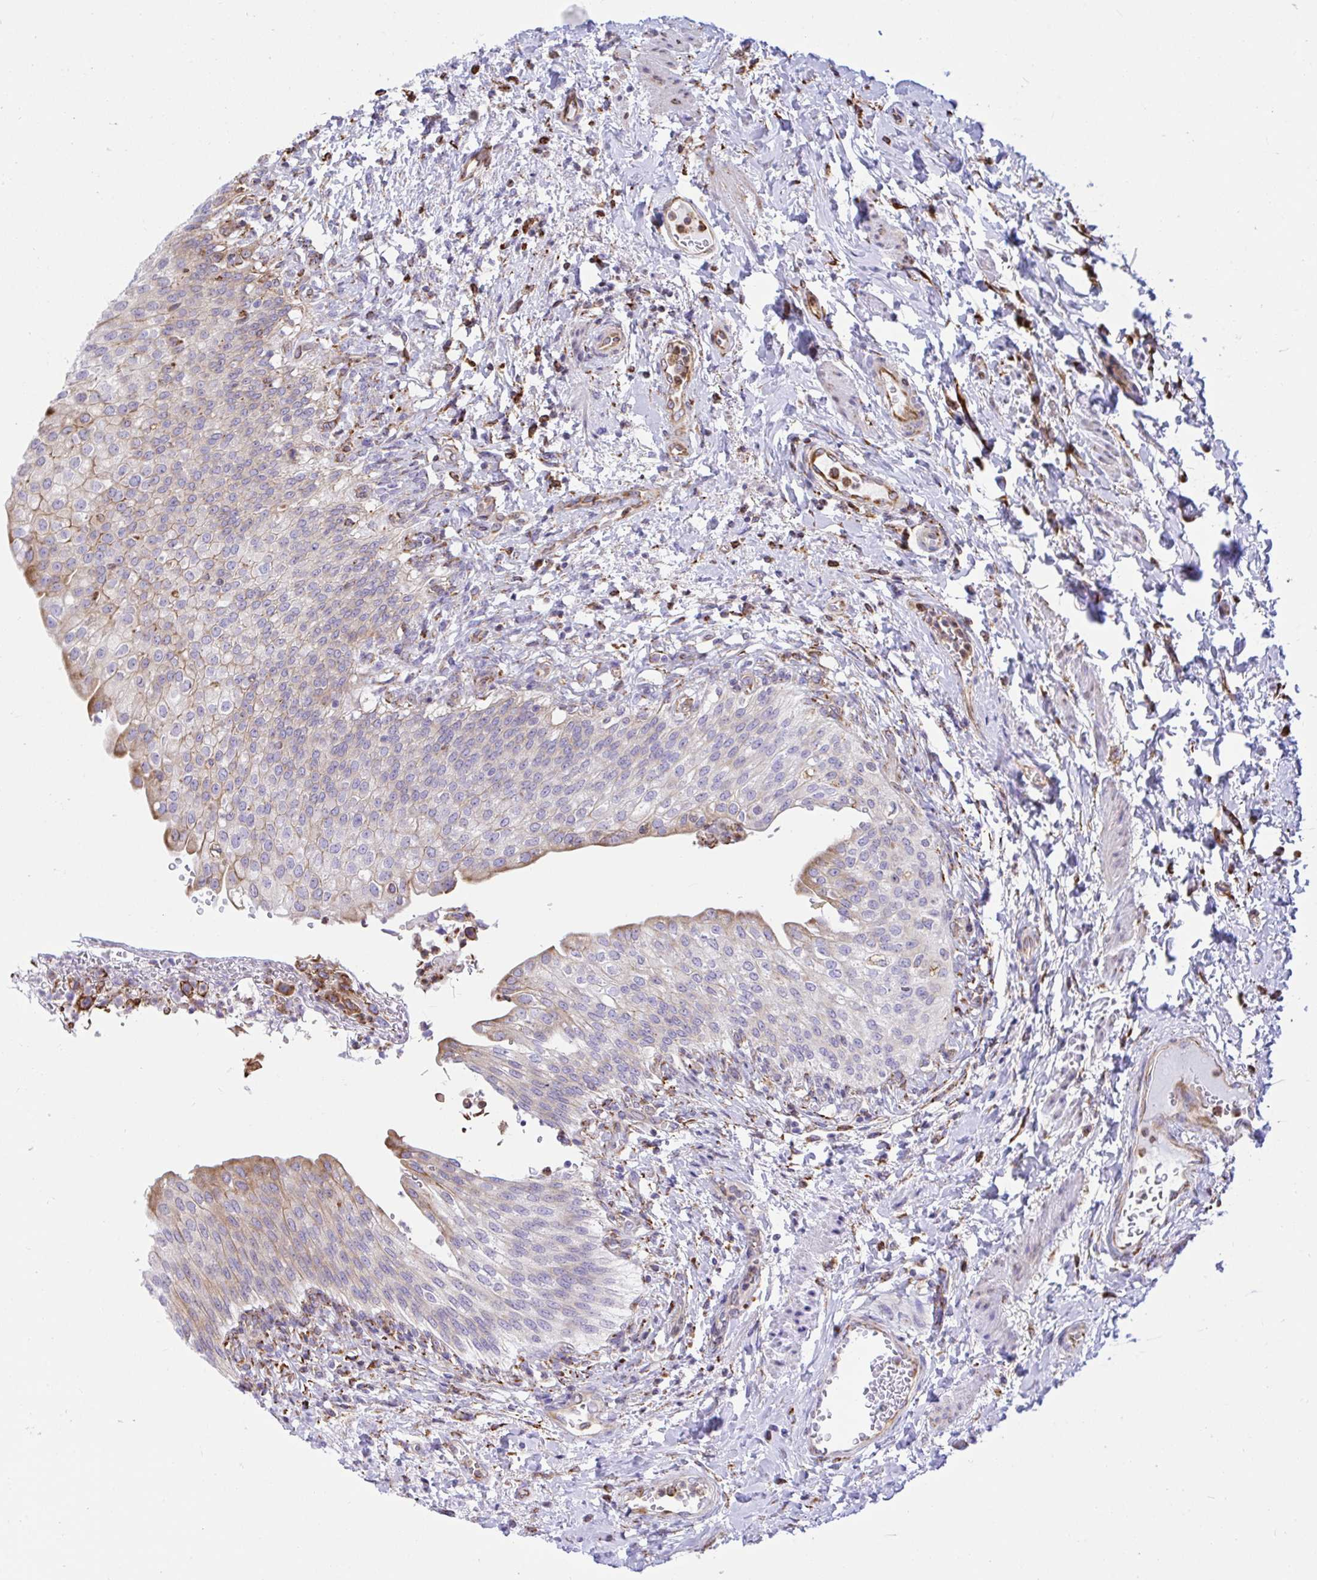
{"staining": {"intensity": "weak", "quantity": "<25%", "location": "cytoplasmic/membranous"}, "tissue": "urinary bladder", "cell_type": "Urothelial cells", "image_type": "normal", "snomed": [{"axis": "morphology", "description": "Normal tissue, NOS"}, {"axis": "topography", "description": "Urinary bladder"}, {"axis": "topography", "description": "Peripheral nerve tissue"}], "caption": "The immunohistochemistry (IHC) histopathology image has no significant positivity in urothelial cells of urinary bladder. (Brightfield microscopy of DAB immunohistochemistry at high magnification).", "gene": "CLGN", "patient": {"sex": "female", "age": 60}}